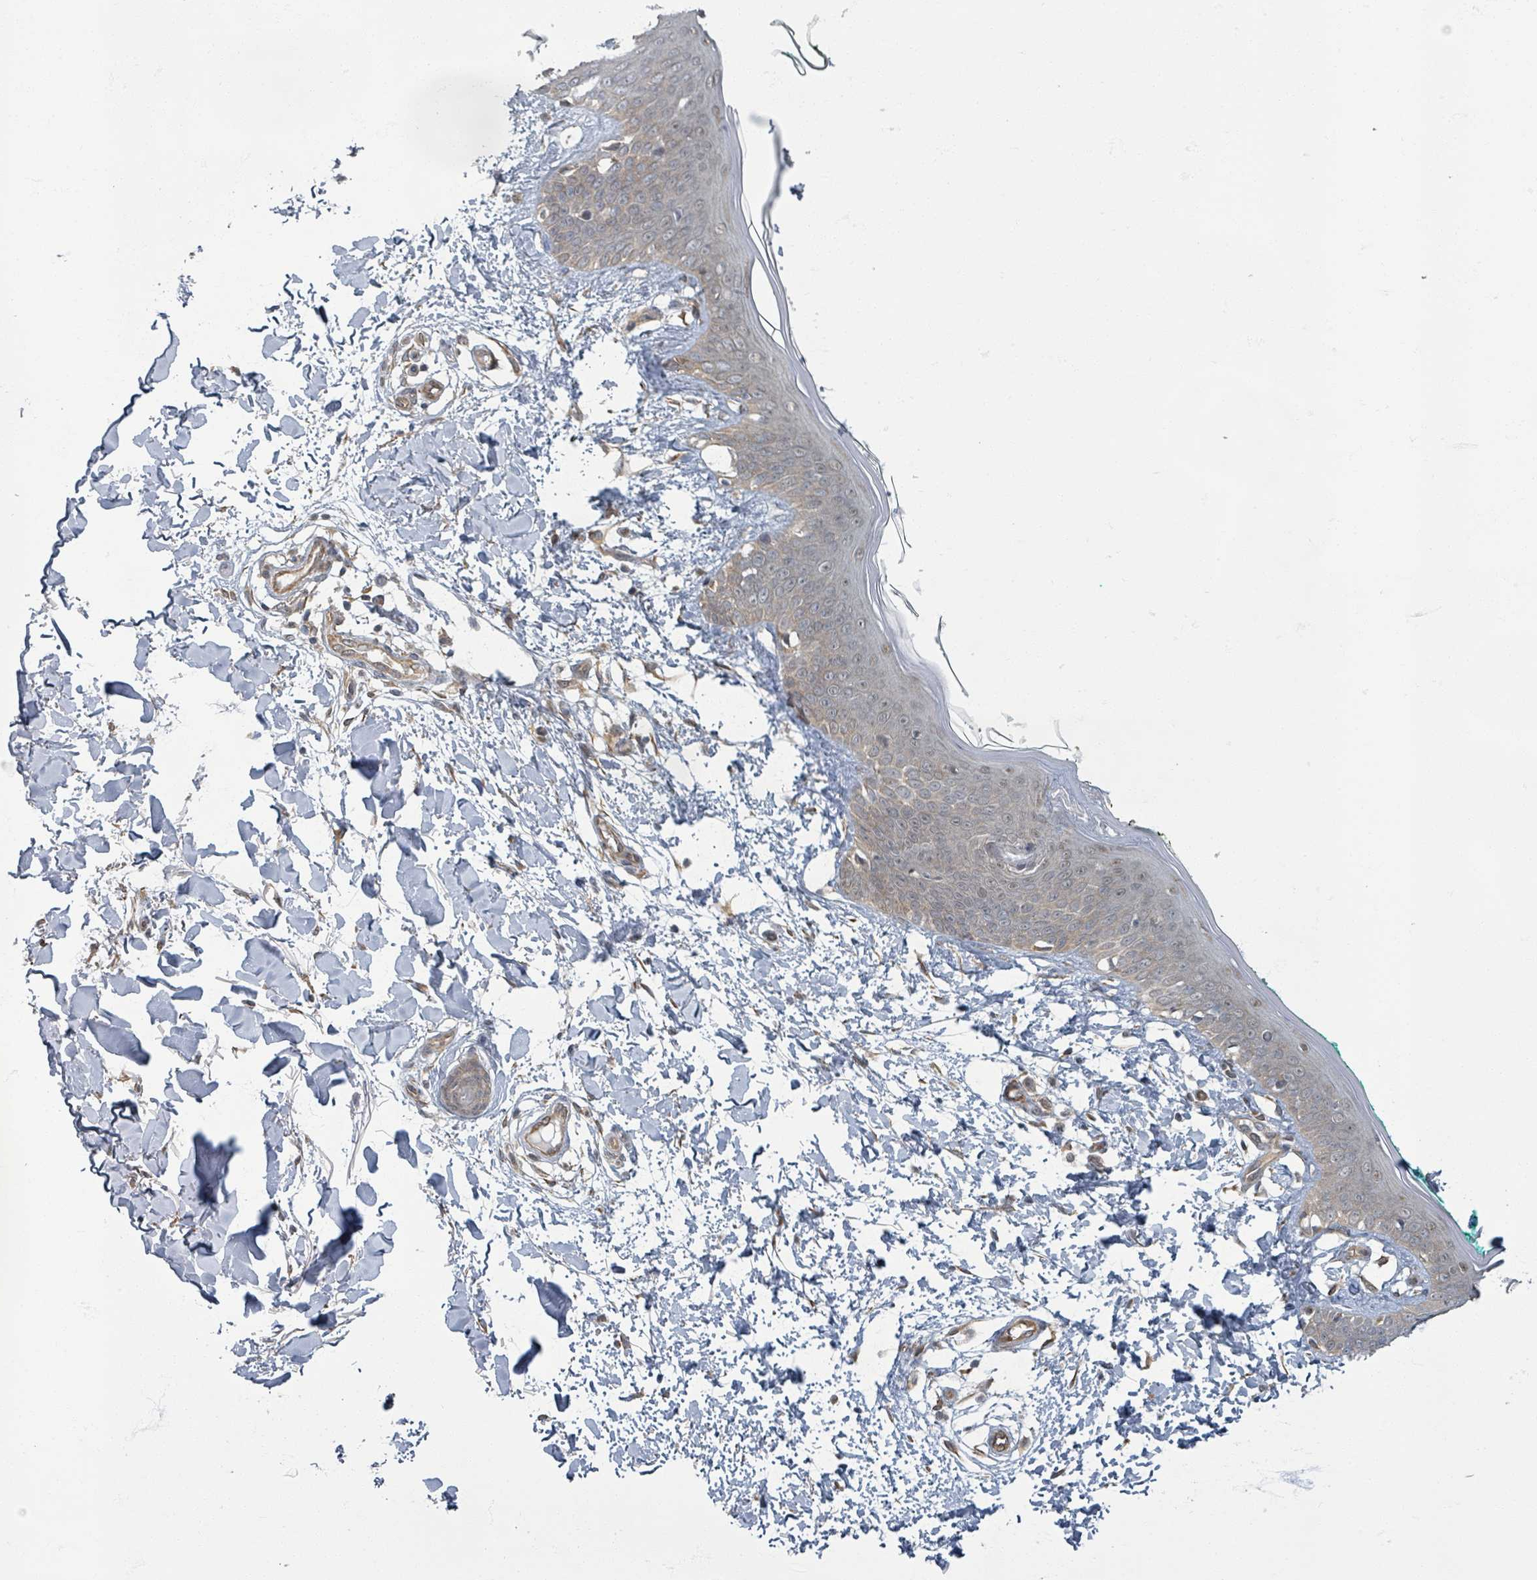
{"staining": {"intensity": "moderate", "quantity": ">75%", "location": "cytoplasmic/membranous,nuclear"}, "tissue": "skin", "cell_type": "Fibroblasts", "image_type": "normal", "snomed": [{"axis": "morphology", "description": "Normal tissue, NOS"}, {"axis": "topography", "description": "Skin"}], "caption": "Immunohistochemical staining of unremarkable human skin demonstrates moderate cytoplasmic/membranous,nuclear protein positivity in approximately >75% of fibroblasts.", "gene": "INTS15", "patient": {"sex": "female", "age": 34}}